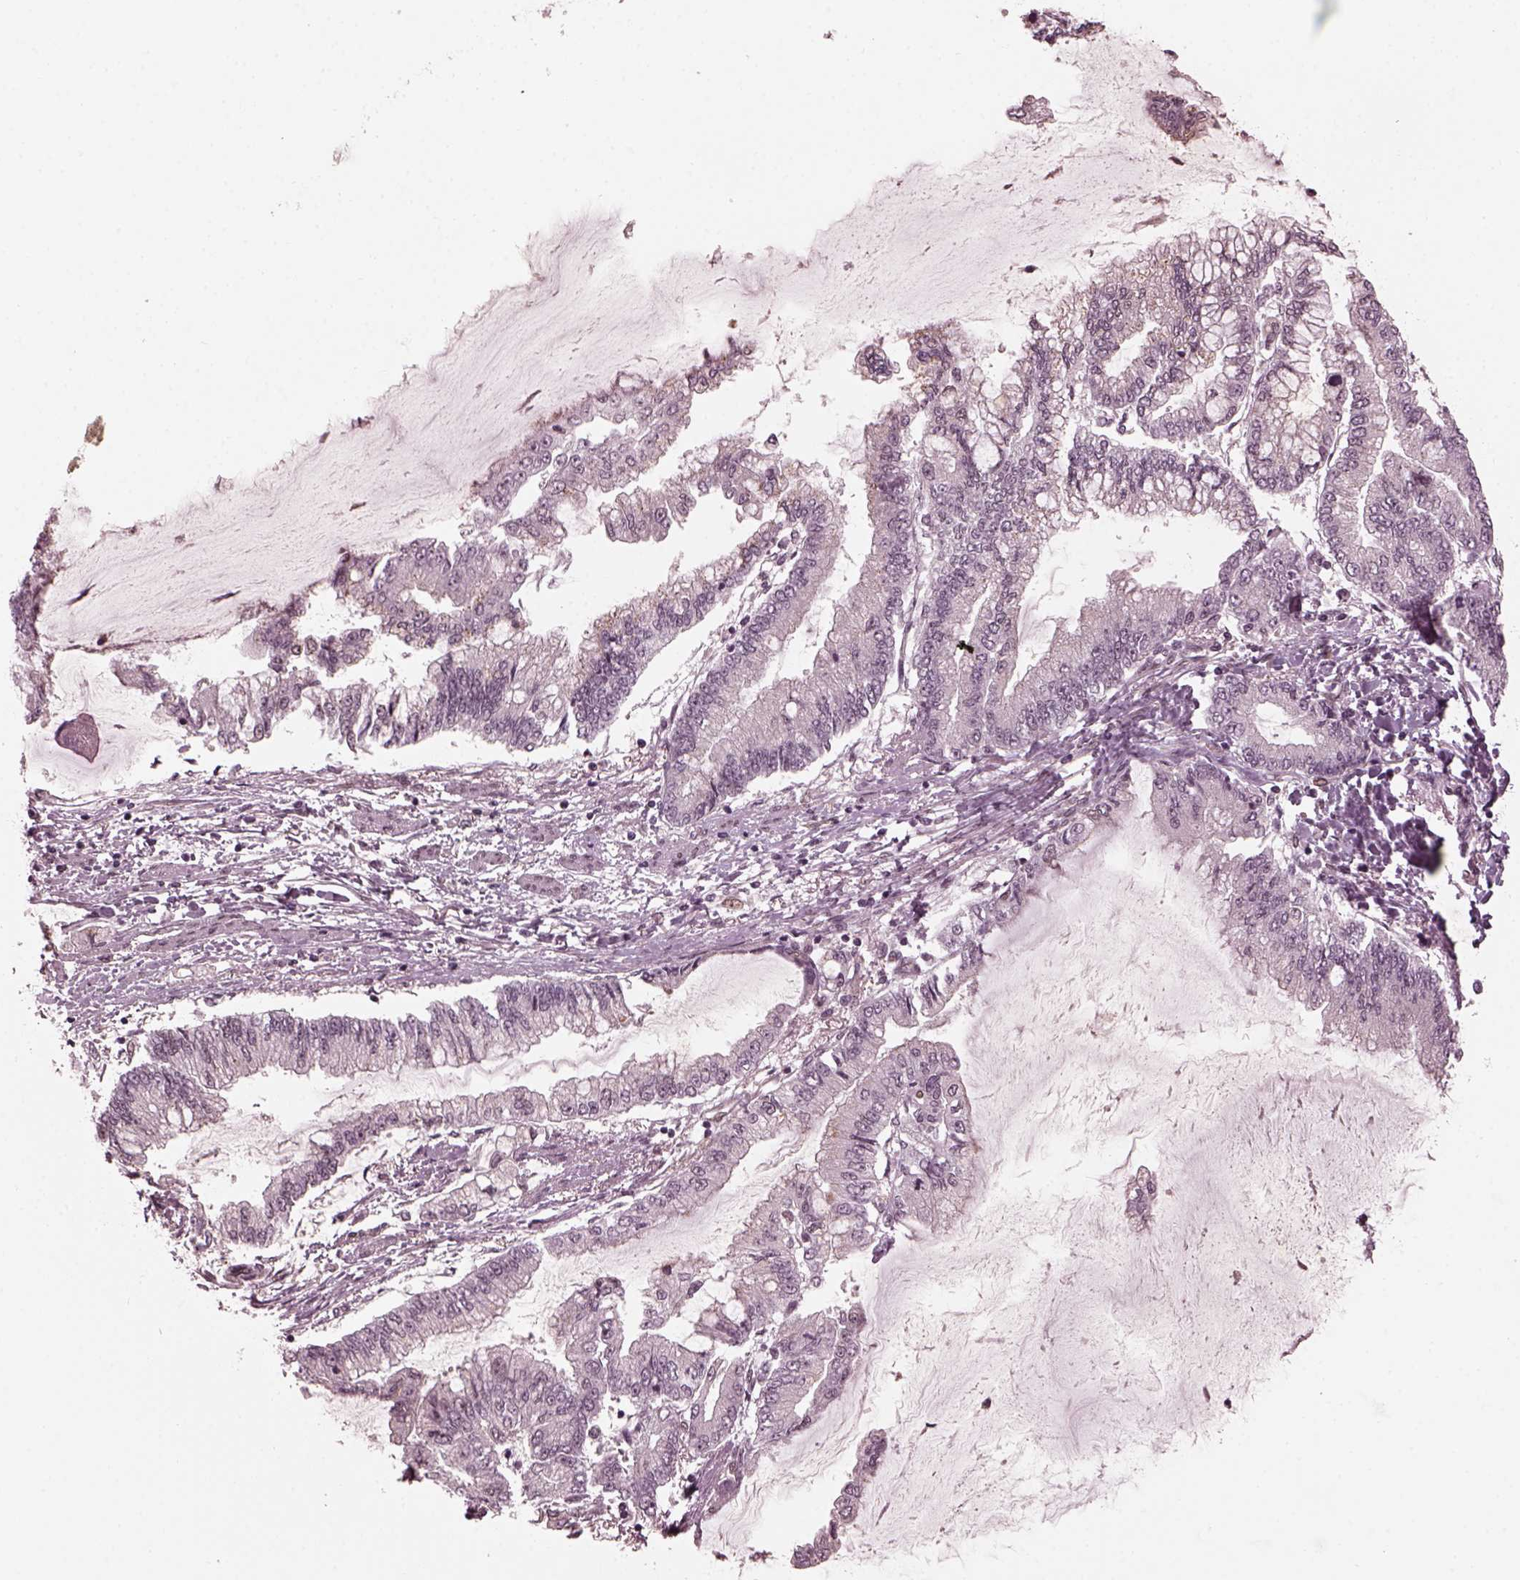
{"staining": {"intensity": "negative", "quantity": "none", "location": "none"}, "tissue": "stomach cancer", "cell_type": "Tumor cells", "image_type": "cancer", "snomed": [{"axis": "morphology", "description": "Adenocarcinoma, NOS"}, {"axis": "topography", "description": "Stomach, upper"}], "caption": "This is an immunohistochemistry photomicrograph of adenocarcinoma (stomach). There is no staining in tumor cells.", "gene": "TRIB3", "patient": {"sex": "female", "age": 74}}